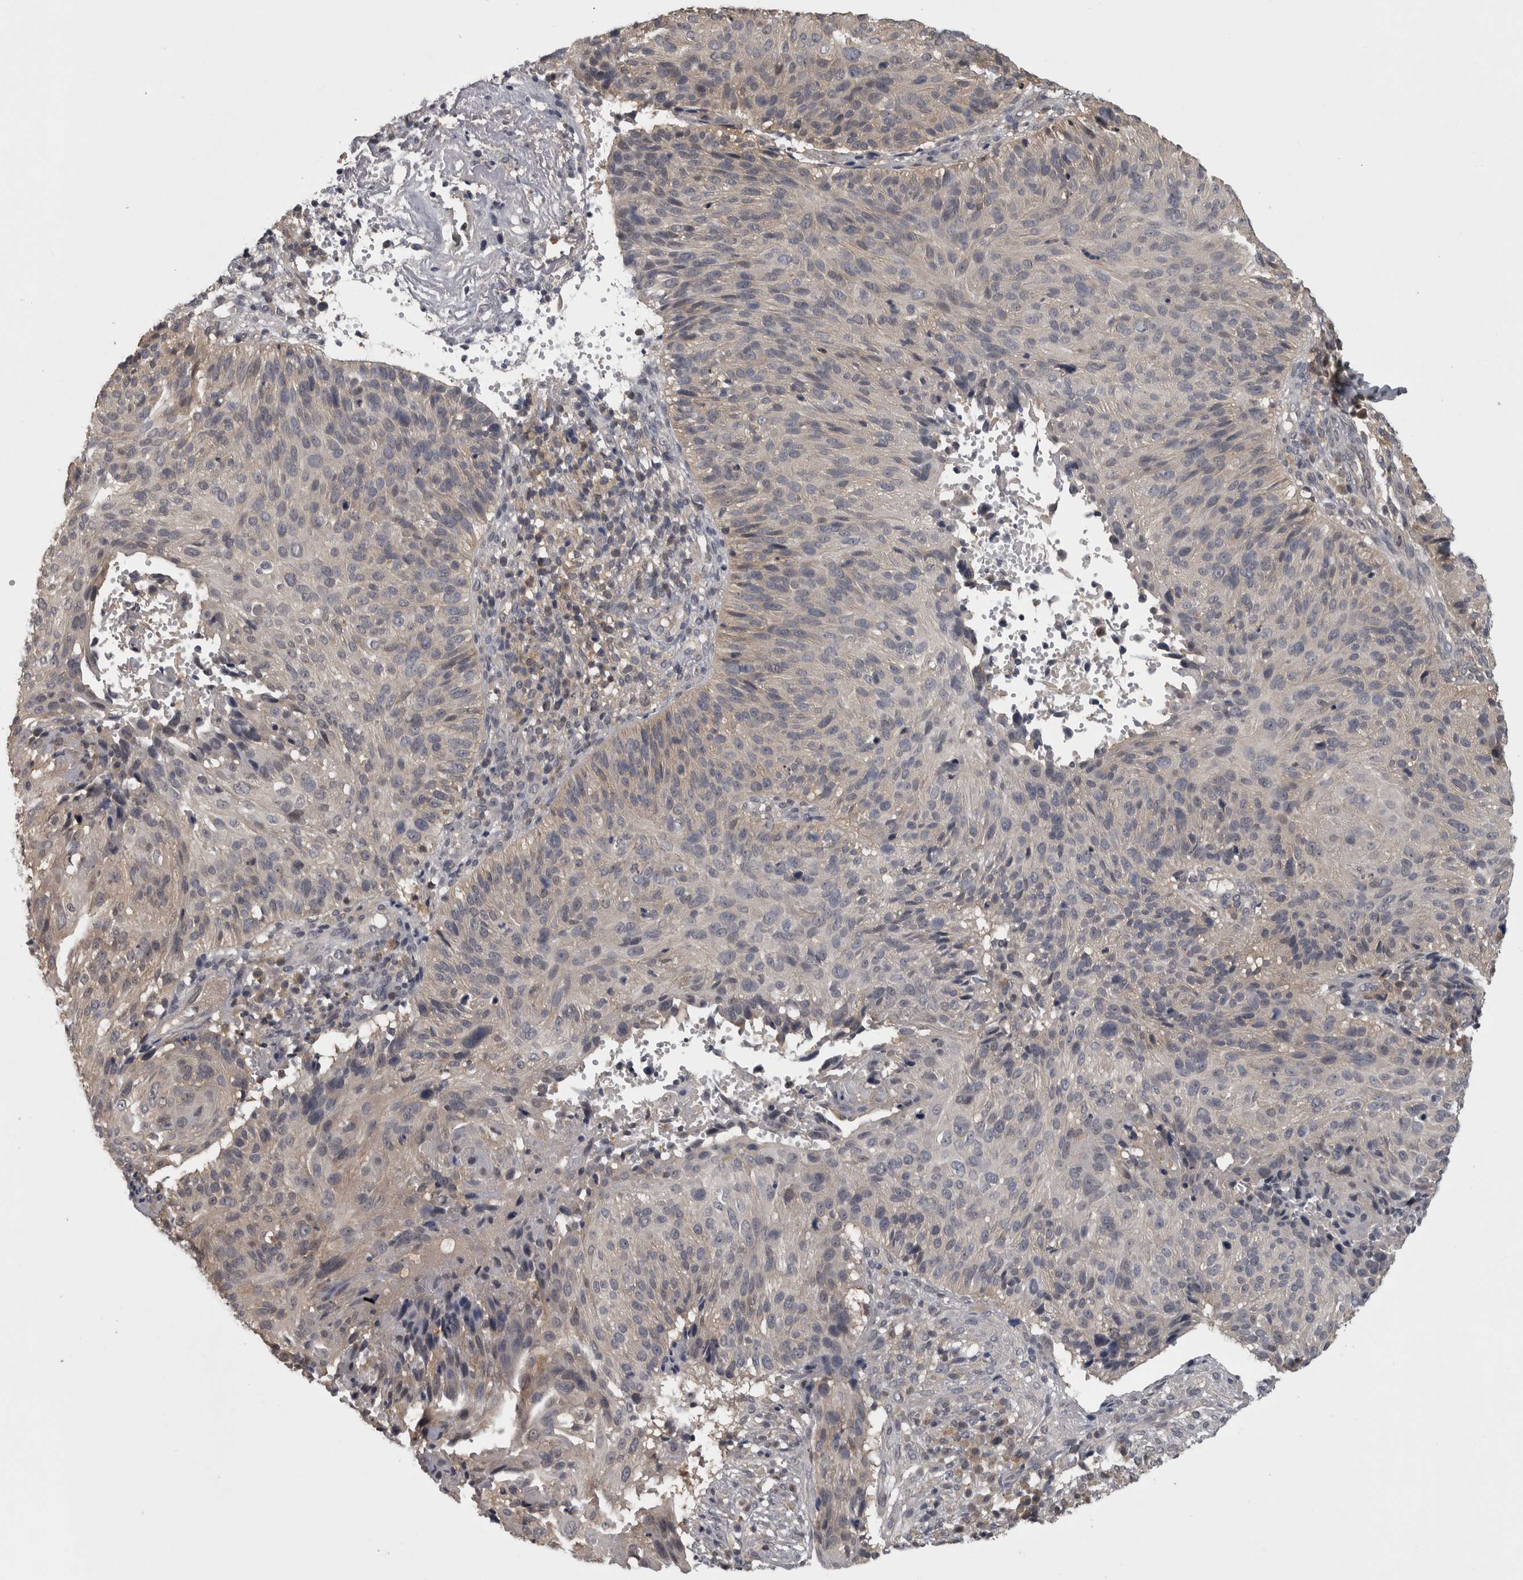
{"staining": {"intensity": "weak", "quantity": "<25%", "location": "cytoplasmic/membranous"}, "tissue": "cervical cancer", "cell_type": "Tumor cells", "image_type": "cancer", "snomed": [{"axis": "morphology", "description": "Squamous cell carcinoma, NOS"}, {"axis": "topography", "description": "Cervix"}], "caption": "Protein analysis of squamous cell carcinoma (cervical) exhibits no significant staining in tumor cells.", "gene": "APRT", "patient": {"sex": "female", "age": 74}}